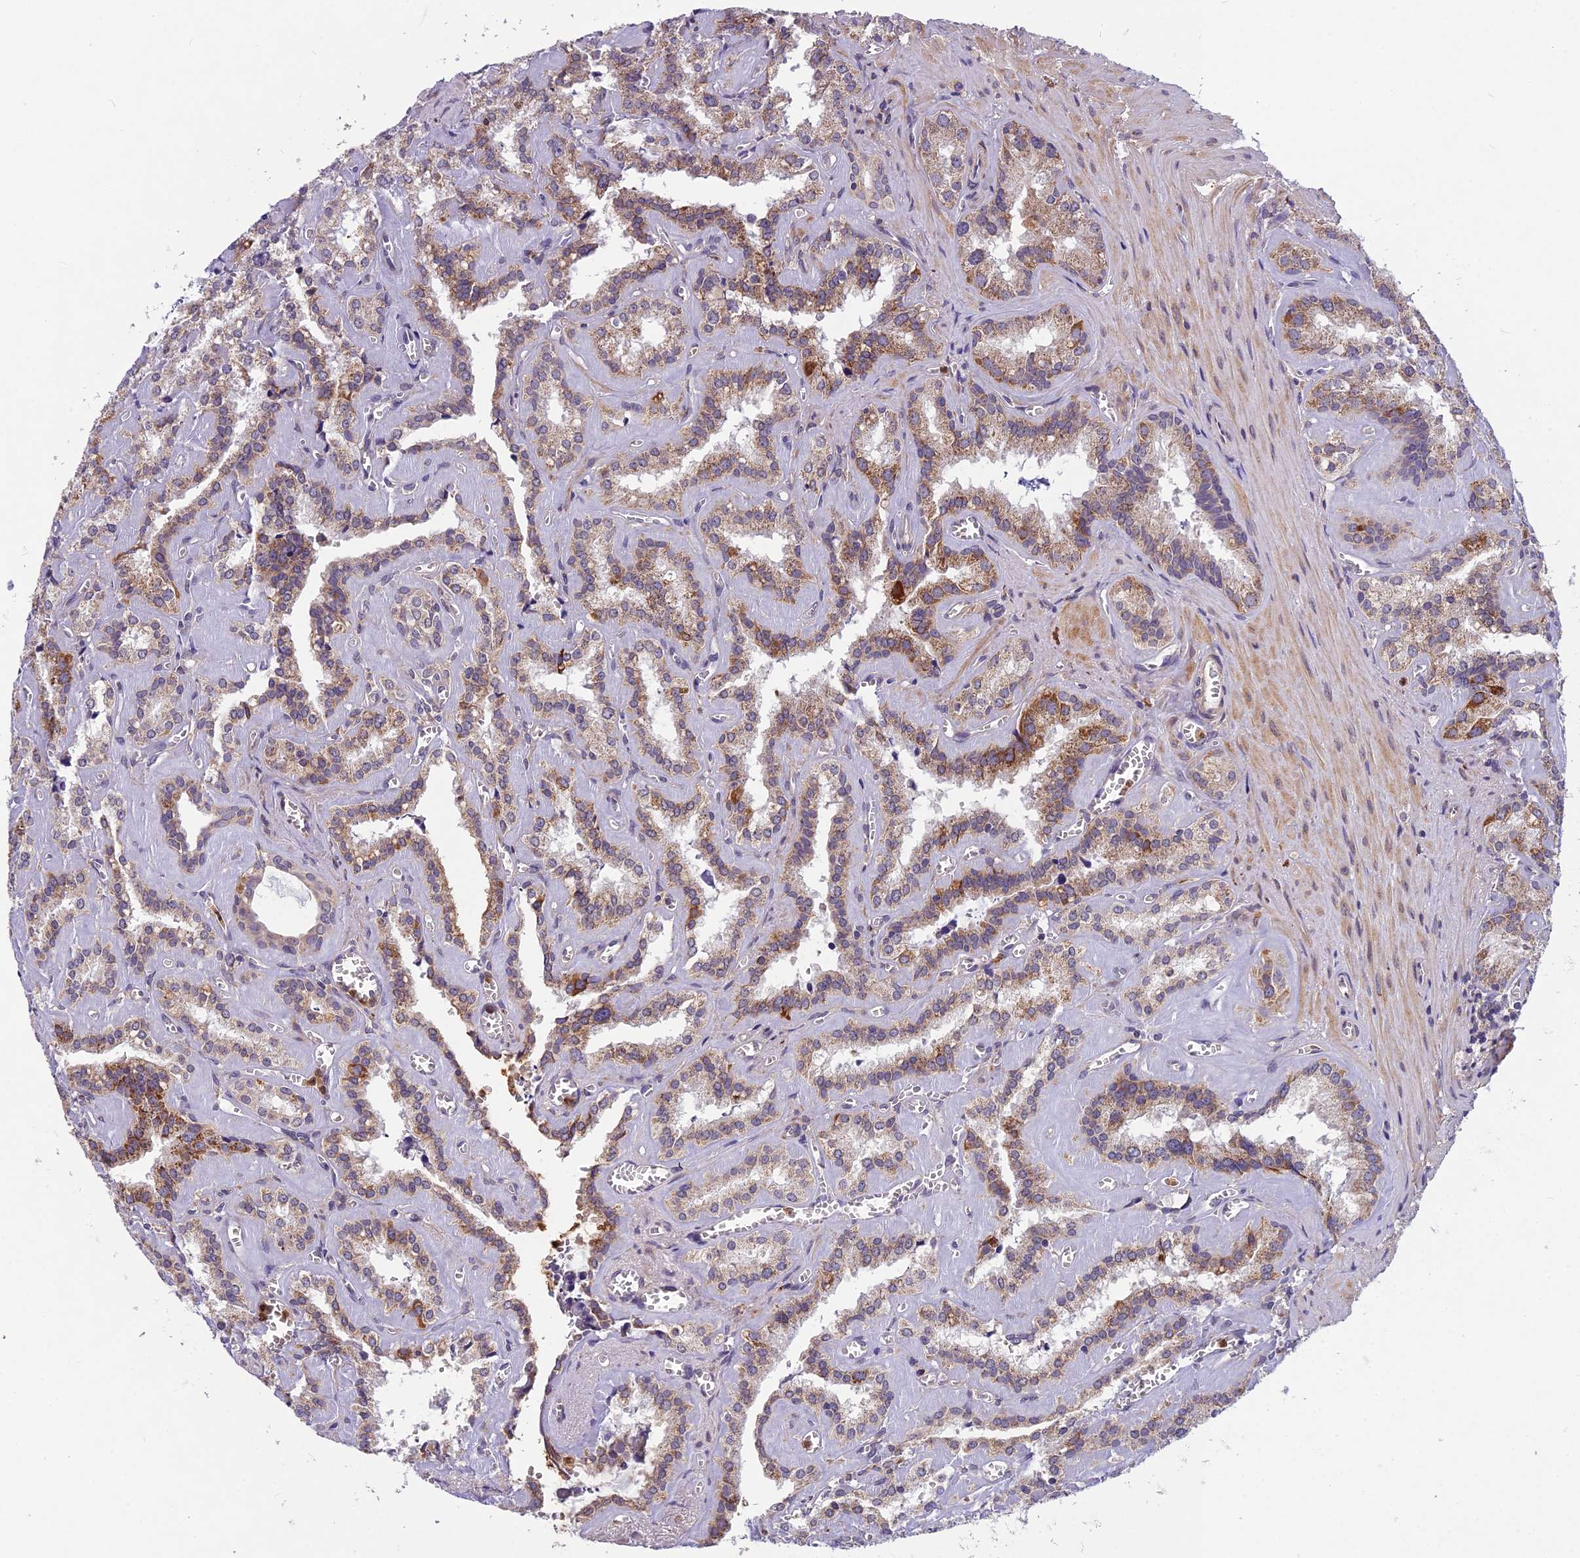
{"staining": {"intensity": "moderate", "quantity": "25%-75%", "location": "cytoplasmic/membranous"}, "tissue": "seminal vesicle", "cell_type": "Glandular cells", "image_type": "normal", "snomed": [{"axis": "morphology", "description": "Normal tissue, NOS"}, {"axis": "topography", "description": "Prostate"}, {"axis": "topography", "description": "Seminal veicle"}], "caption": "The photomicrograph exhibits immunohistochemical staining of benign seminal vesicle. There is moderate cytoplasmic/membranous expression is seen in about 25%-75% of glandular cells. (Brightfield microscopy of DAB IHC at high magnification).", "gene": "ENSG00000188897", "patient": {"sex": "male", "age": 59}}